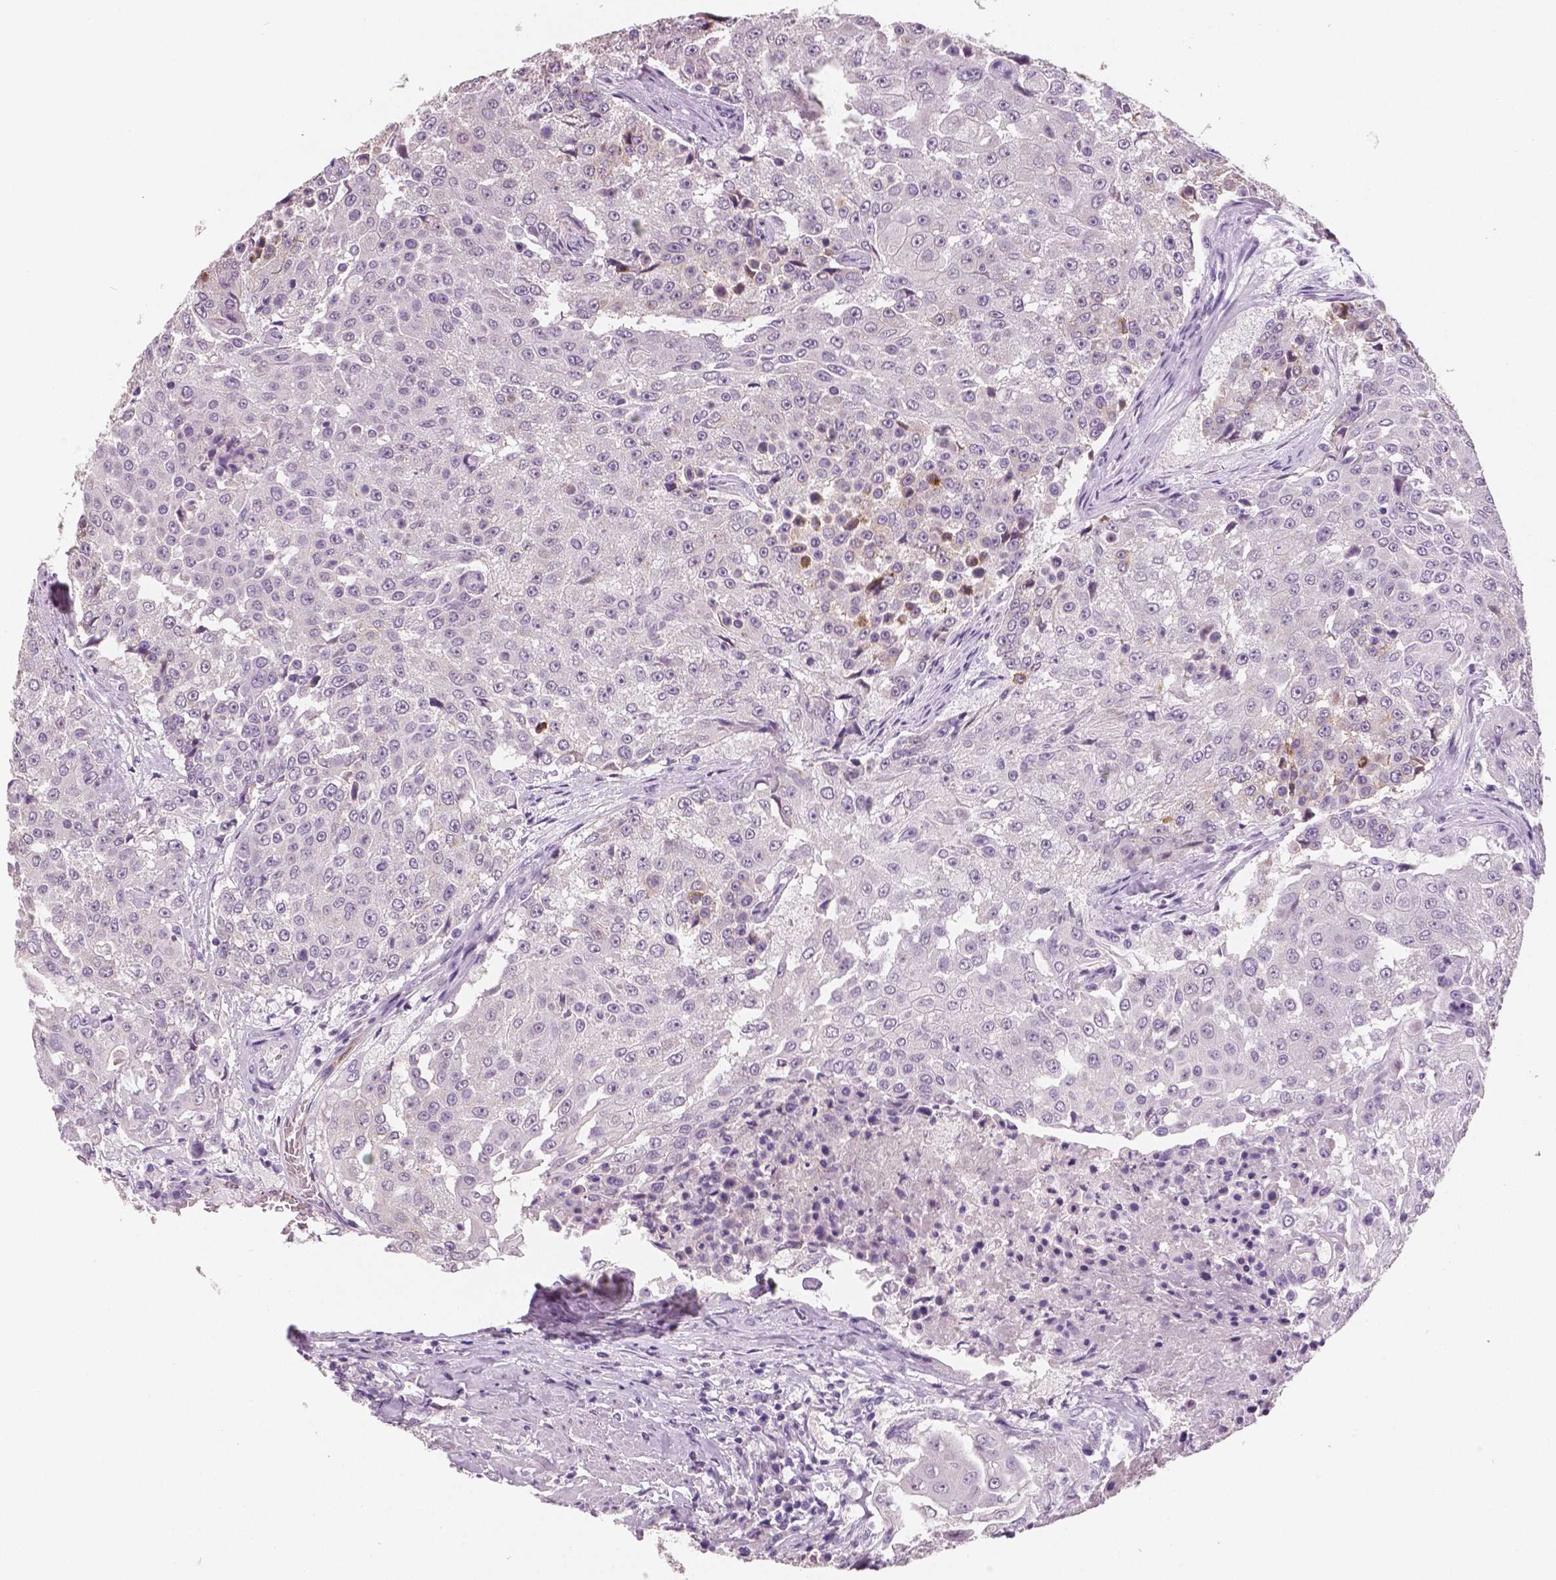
{"staining": {"intensity": "negative", "quantity": "none", "location": "none"}, "tissue": "urothelial cancer", "cell_type": "Tumor cells", "image_type": "cancer", "snomed": [{"axis": "morphology", "description": "Urothelial carcinoma, High grade"}, {"axis": "topography", "description": "Urinary bladder"}], "caption": "Tumor cells show no significant positivity in urothelial carcinoma (high-grade). Brightfield microscopy of immunohistochemistry stained with DAB (brown) and hematoxylin (blue), captured at high magnification.", "gene": "TSPAN7", "patient": {"sex": "female", "age": 63}}